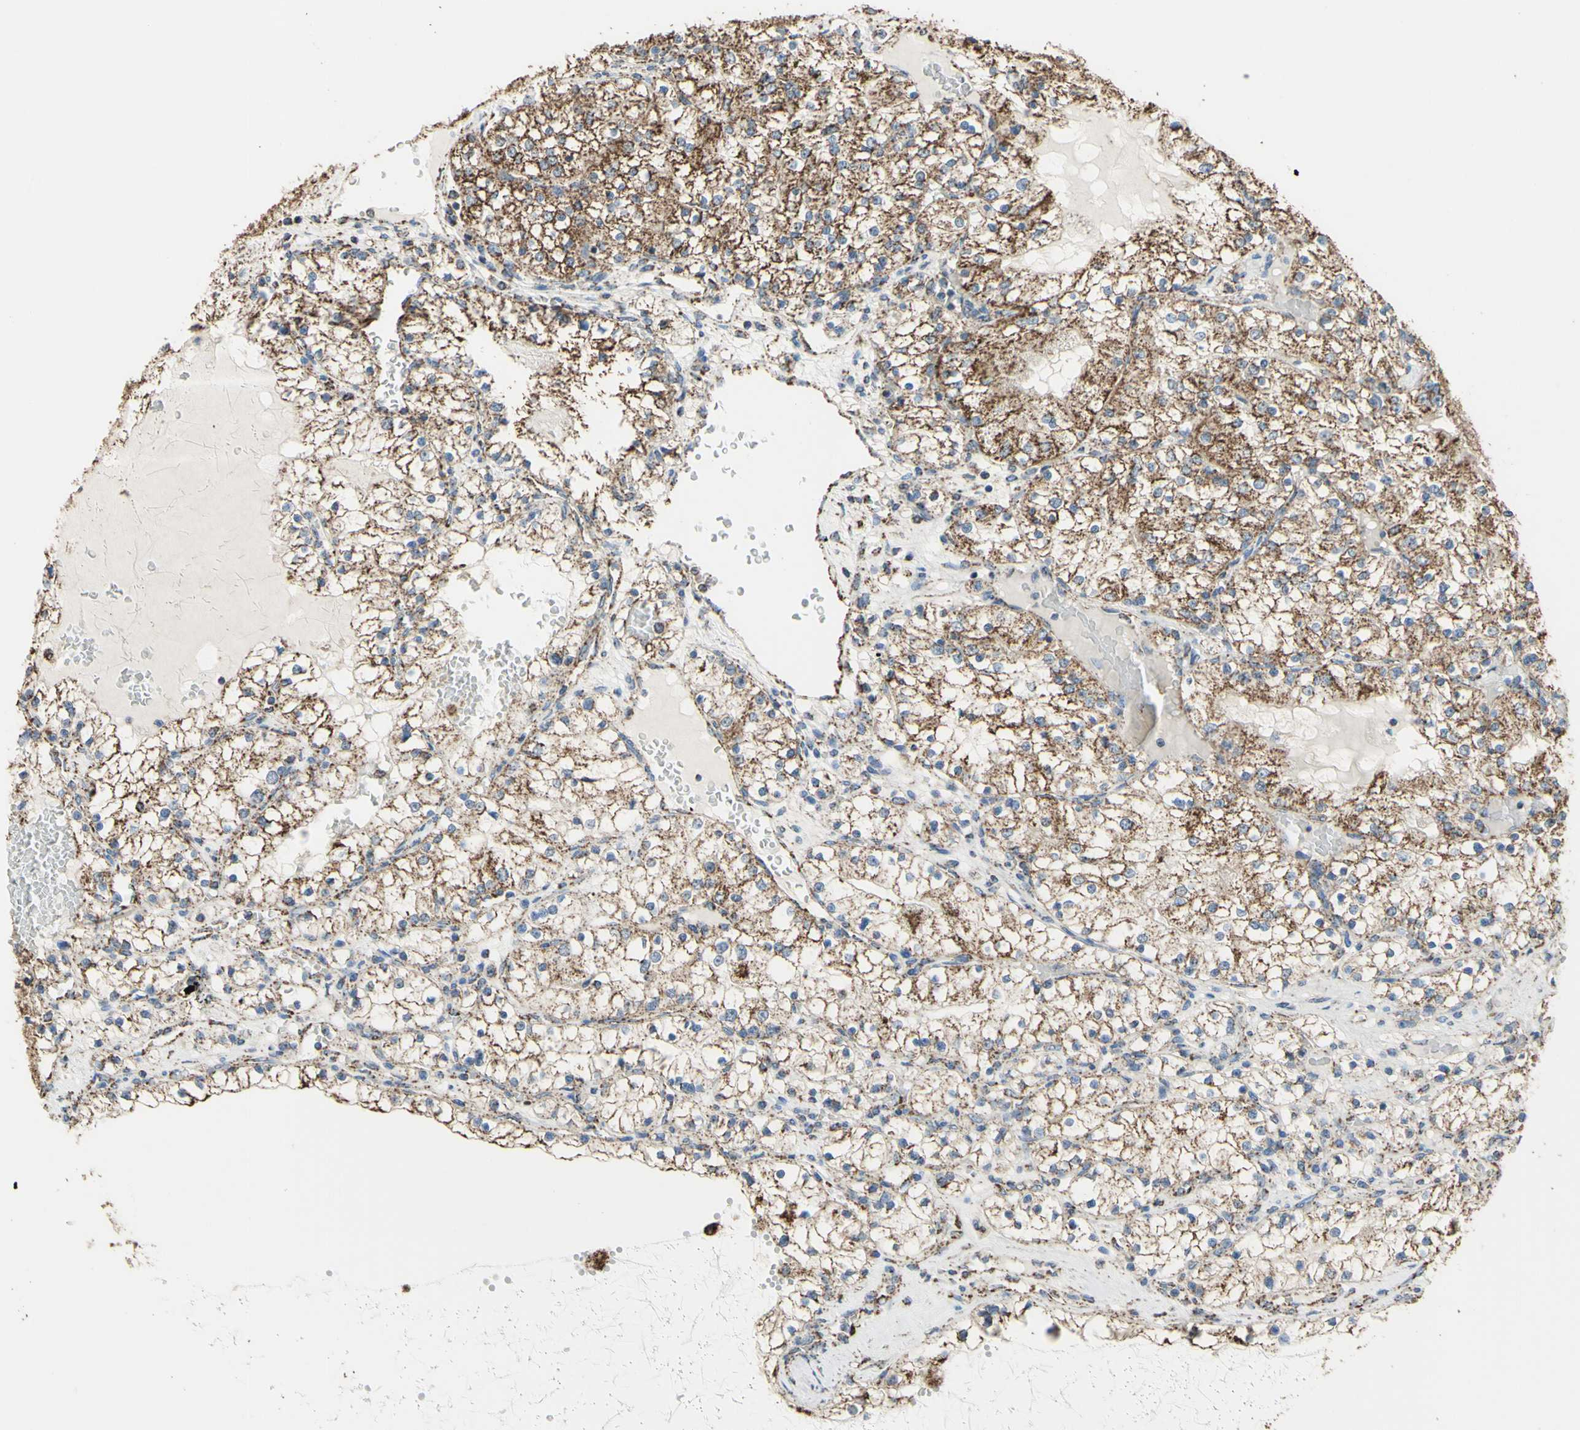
{"staining": {"intensity": "moderate", "quantity": "25%-75%", "location": "cytoplasmic/membranous"}, "tissue": "renal cancer", "cell_type": "Tumor cells", "image_type": "cancer", "snomed": [{"axis": "morphology", "description": "Adenocarcinoma, NOS"}, {"axis": "topography", "description": "Kidney"}], "caption": "Tumor cells reveal medium levels of moderate cytoplasmic/membranous expression in about 25%-75% of cells in renal cancer. Using DAB (3,3'-diaminobenzidine) (brown) and hematoxylin (blue) stains, captured at high magnification using brightfield microscopy.", "gene": "CMKLR2", "patient": {"sex": "male", "age": 68}}